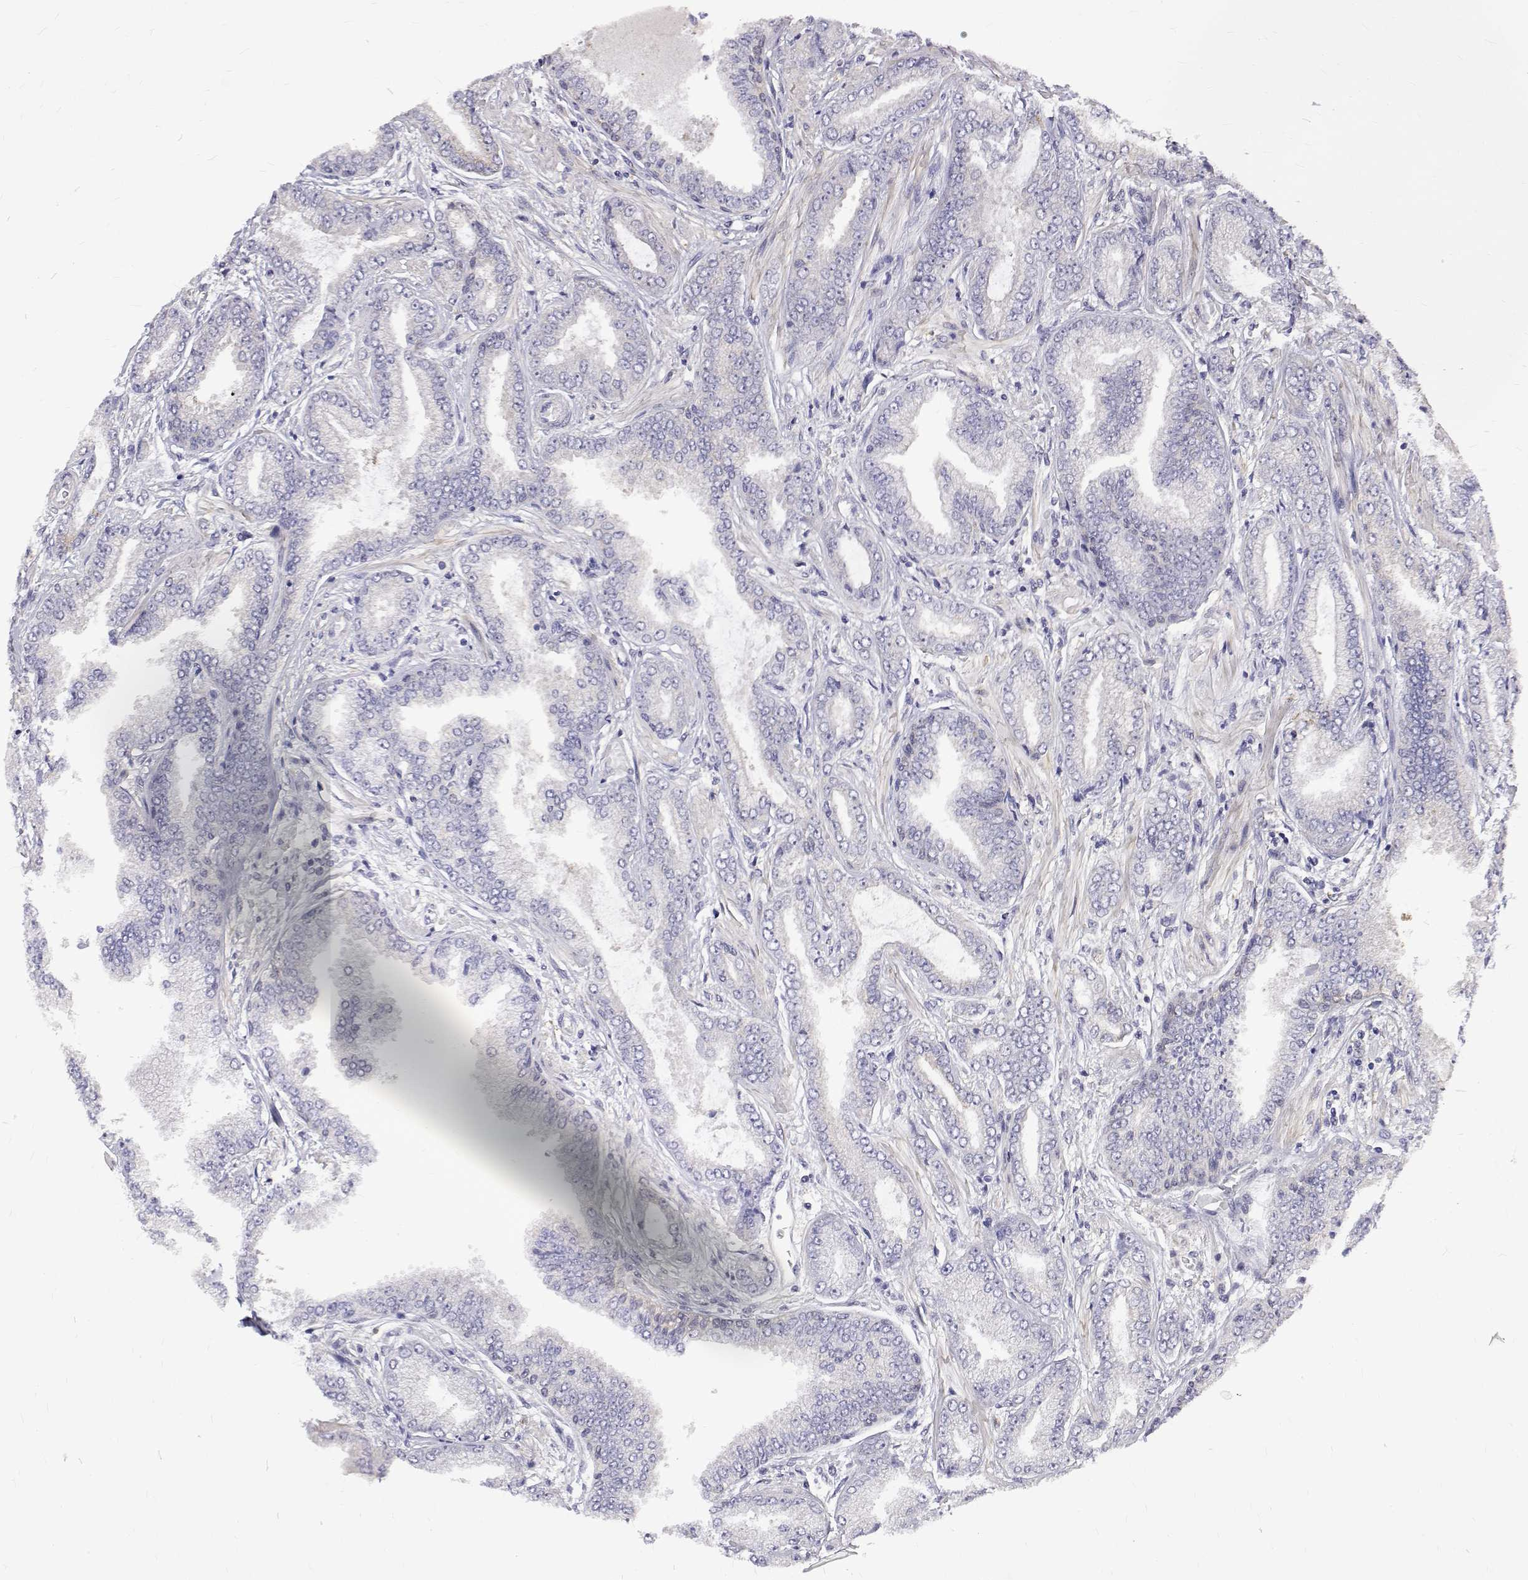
{"staining": {"intensity": "negative", "quantity": "none", "location": "none"}, "tissue": "prostate cancer", "cell_type": "Tumor cells", "image_type": "cancer", "snomed": [{"axis": "morphology", "description": "Adenocarcinoma, Low grade"}, {"axis": "topography", "description": "Prostate"}], "caption": "Image shows no significant protein positivity in tumor cells of adenocarcinoma (low-grade) (prostate).", "gene": "PADI1", "patient": {"sex": "male", "age": 55}}